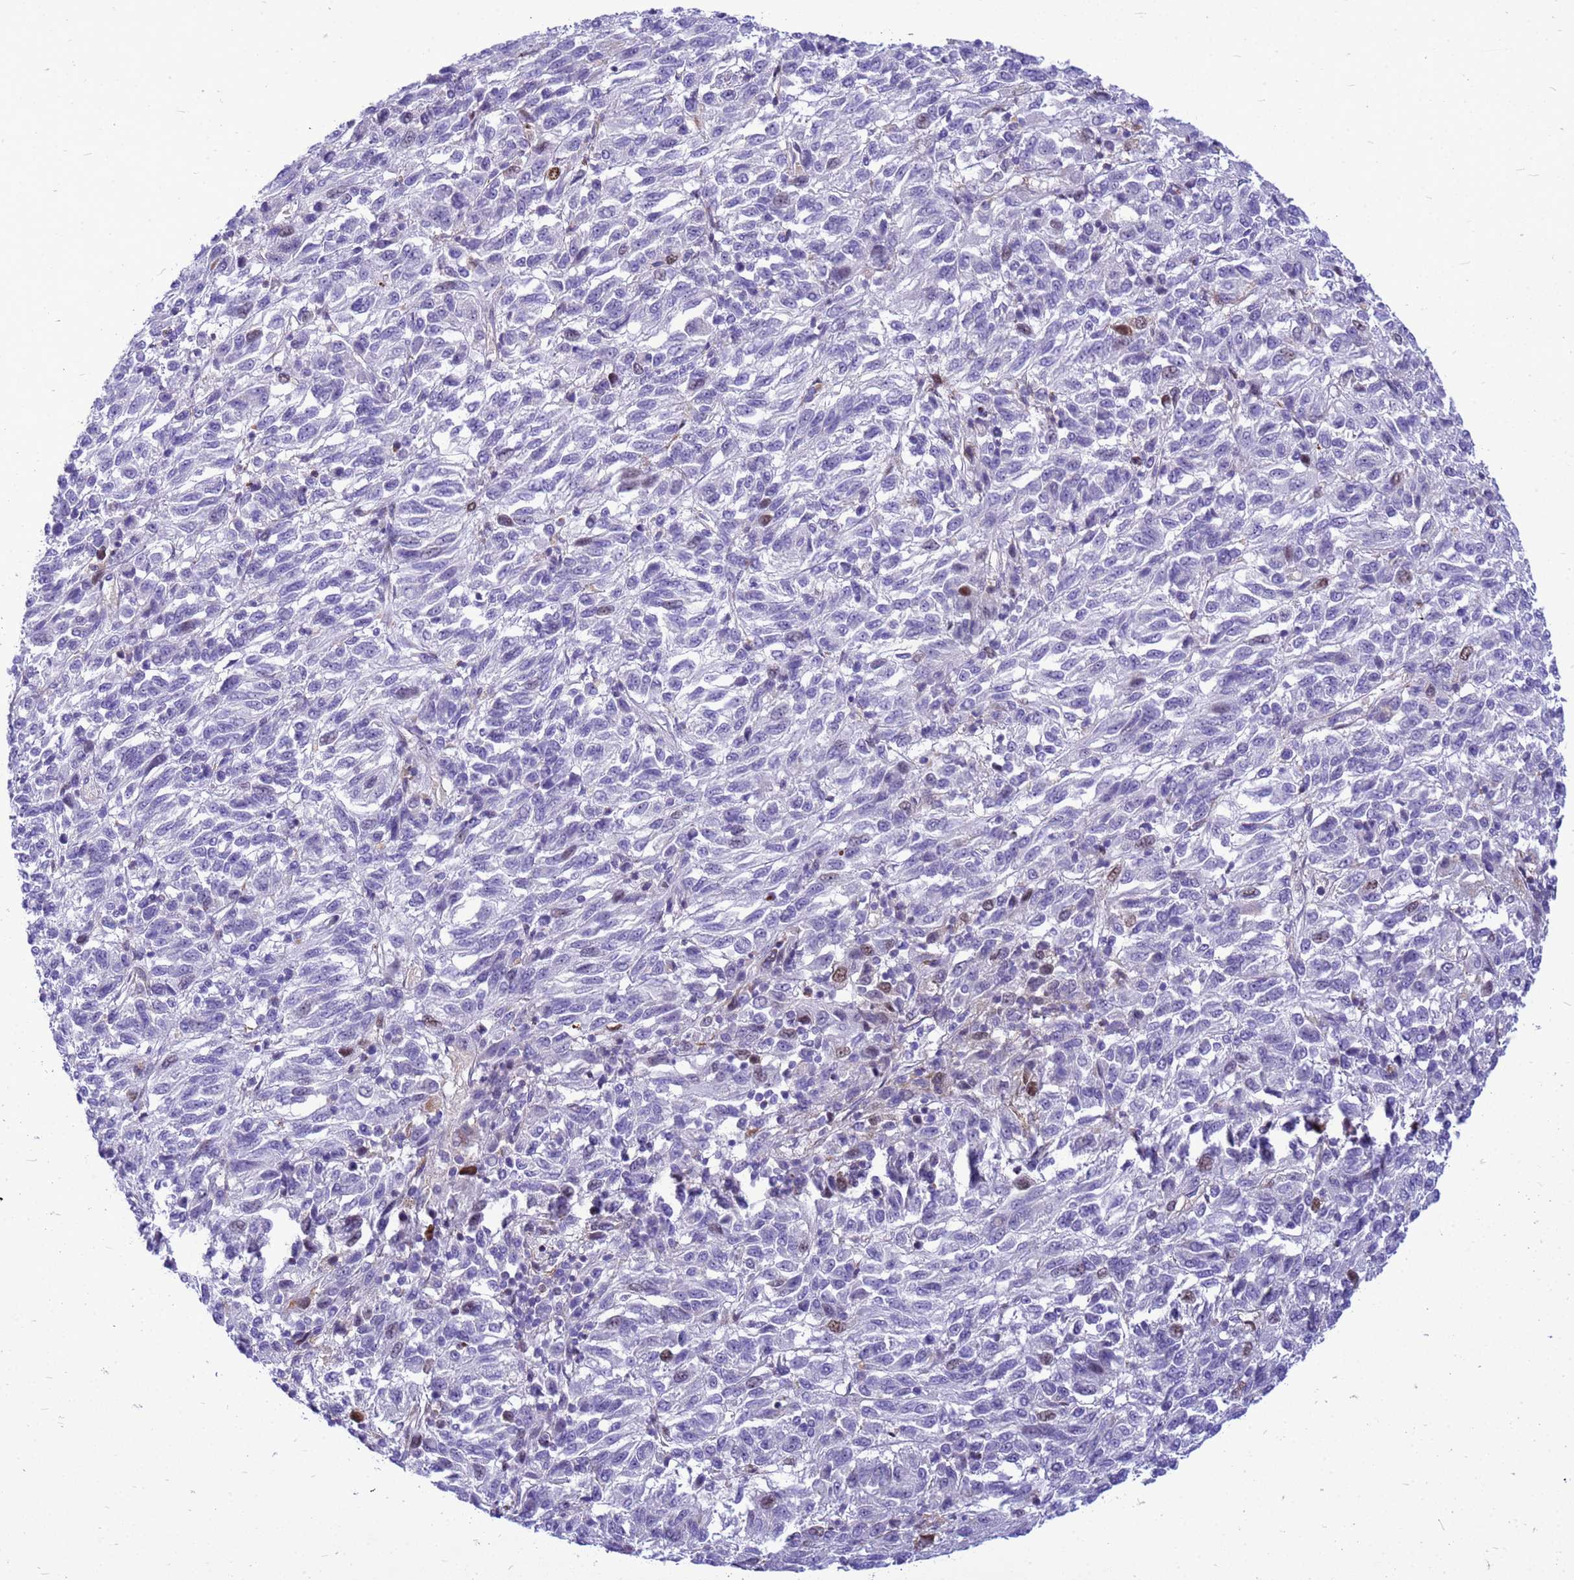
{"staining": {"intensity": "moderate", "quantity": "<25%", "location": "nuclear"}, "tissue": "melanoma", "cell_type": "Tumor cells", "image_type": "cancer", "snomed": [{"axis": "morphology", "description": "Malignant melanoma, Metastatic site"}, {"axis": "topography", "description": "Lung"}], "caption": "Protein analysis of malignant melanoma (metastatic site) tissue displays moderate nuclear positivity in about <25% of tumor cells.", "gene": "ADAMTS7", "patient": {"sex": "male", "age": 64}}